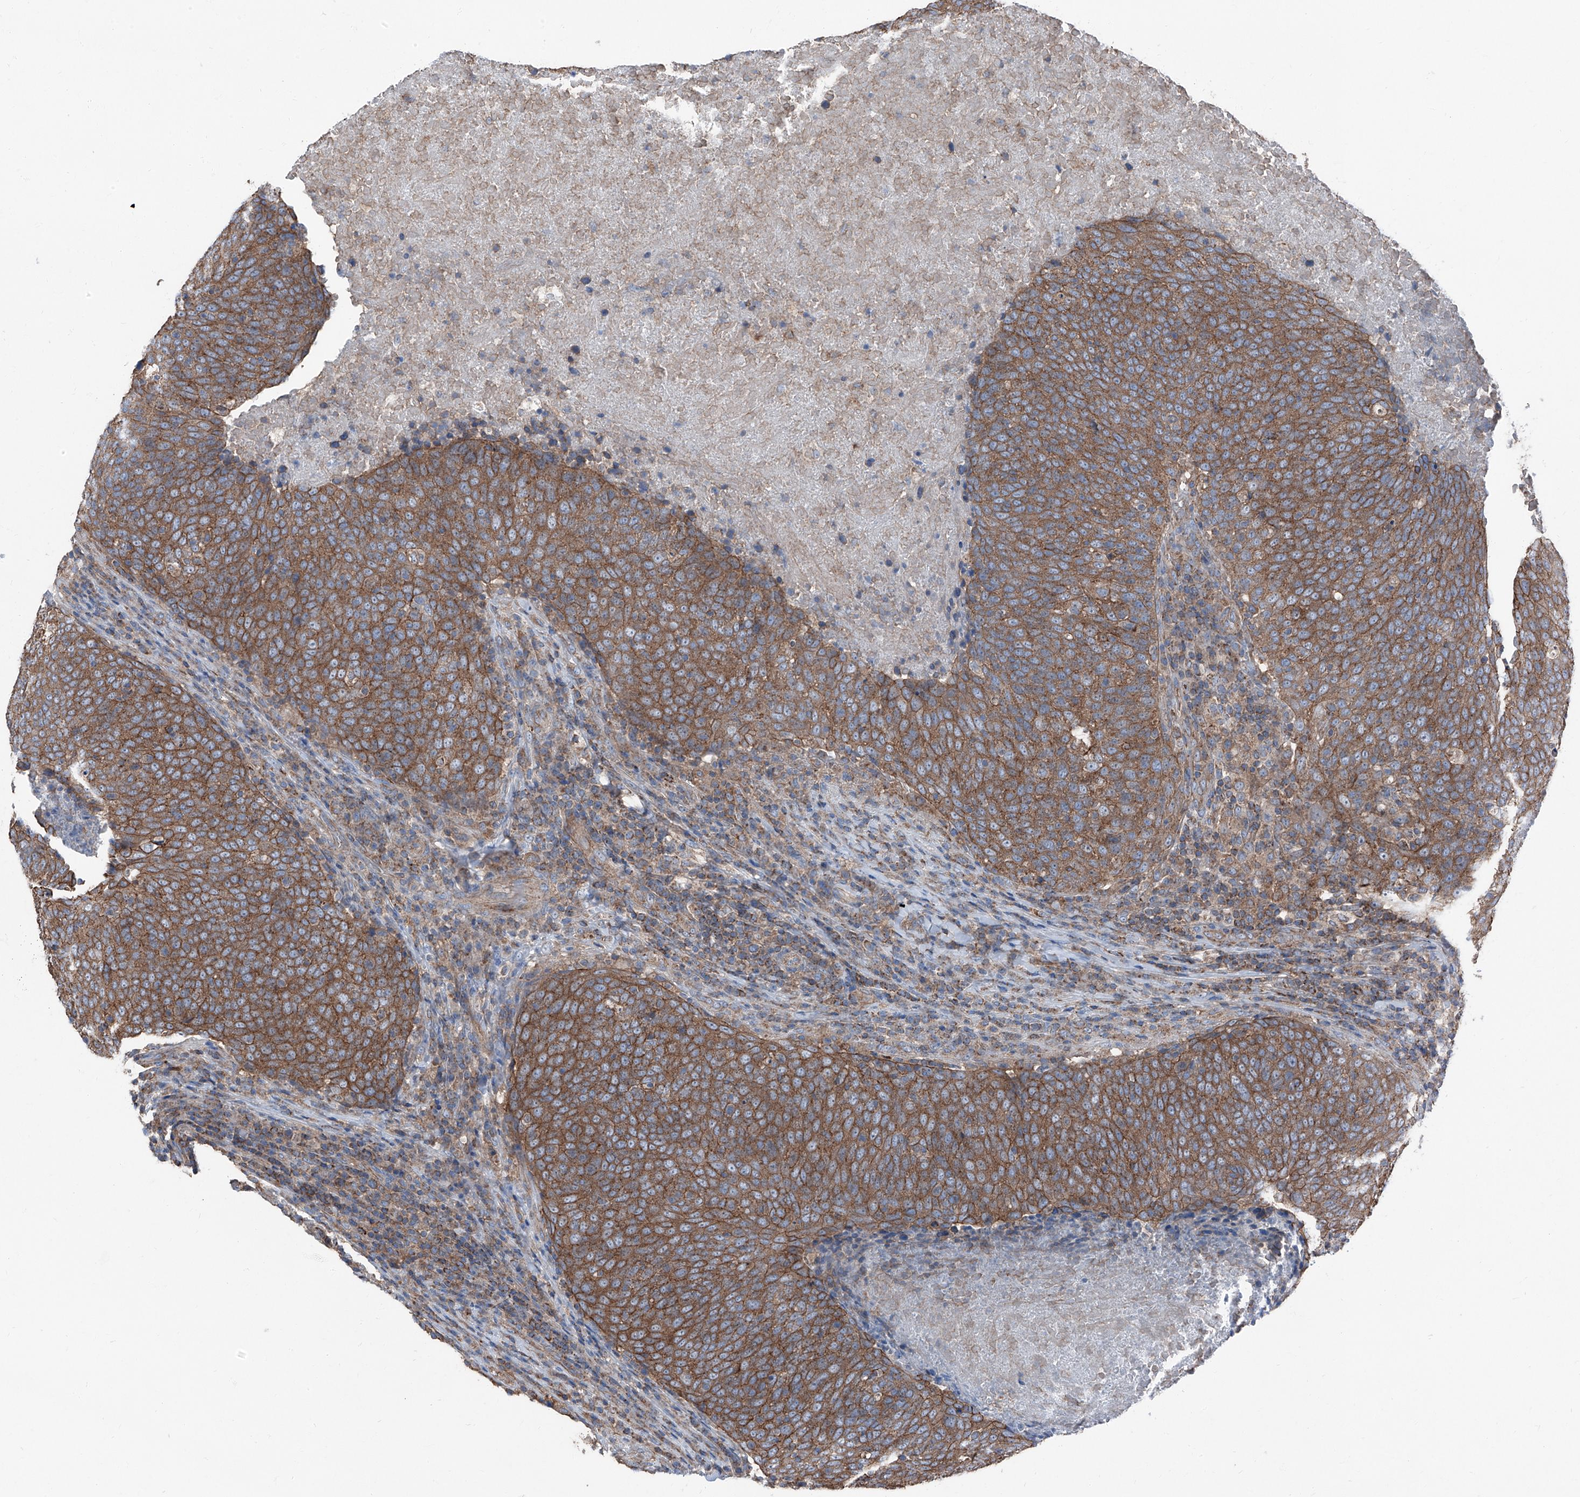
{"staining": {"intensity": "moderate", "quantity": ">75%", "location": "cytoplasmic/membranous"}, "tissue": "head and neck cancer", "cell_type": "Tumor cells", "image_type": "cancer", "snomed": [{"axis": "morphology", "description": "Squamous cell carcinoma, NOS"}, {"axis": "morphology", "description": "Squamous cell carcinoma, metastatic, NOS"}, {"axis": "topography", "description": "Lymph node"}, {"axis": "topography", "description": "Head-Neck"}], "caption": "Protein staining exhibits moderate cytoplasmic/membranous positivity in approximately >75% of tumor cells in head and neck cancer (squamous cell carcinoma).", "gene": "GPR142", "patient": {"sex": "male", "age": 62}}